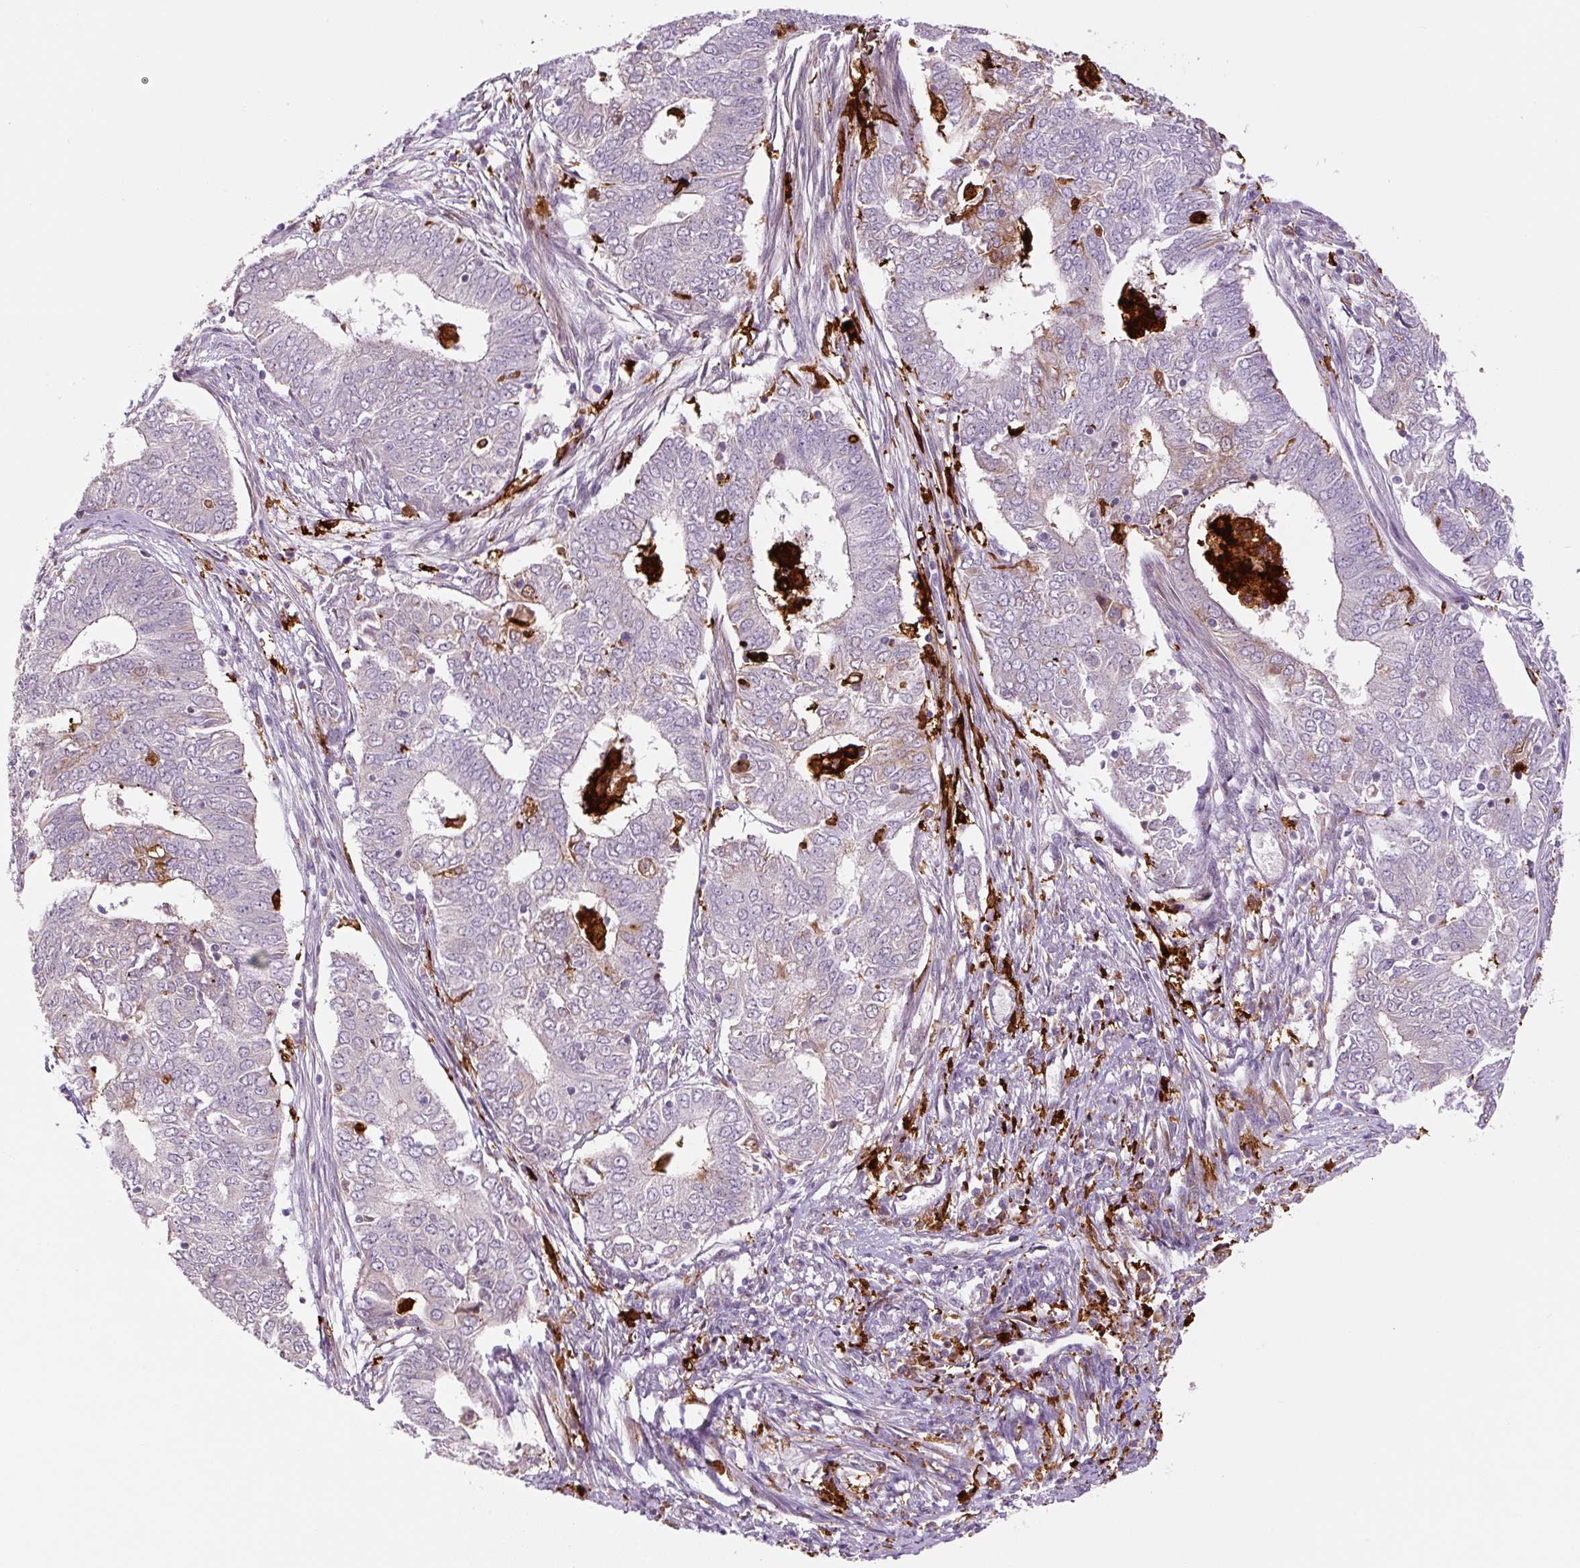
{"staining": {"intensity": "negative", "quantity": "none", "location": "none"}, "tissue": "endometrial cancer", "cell_type": "Tumor cells", "image_type": "cancer", "snomed": [{"axis": "morphology", "description": "Adenocarcinoma, NOS"}, {"axis": "topography", "description": "Endometrium"}], "caption": "Immunohistochemical staining of adenocarcinoma (endometrial) exhibits no significant positivity in tumor cells.", "gene": "FUT10", "patient": {"sex": "female", "age": 62}}